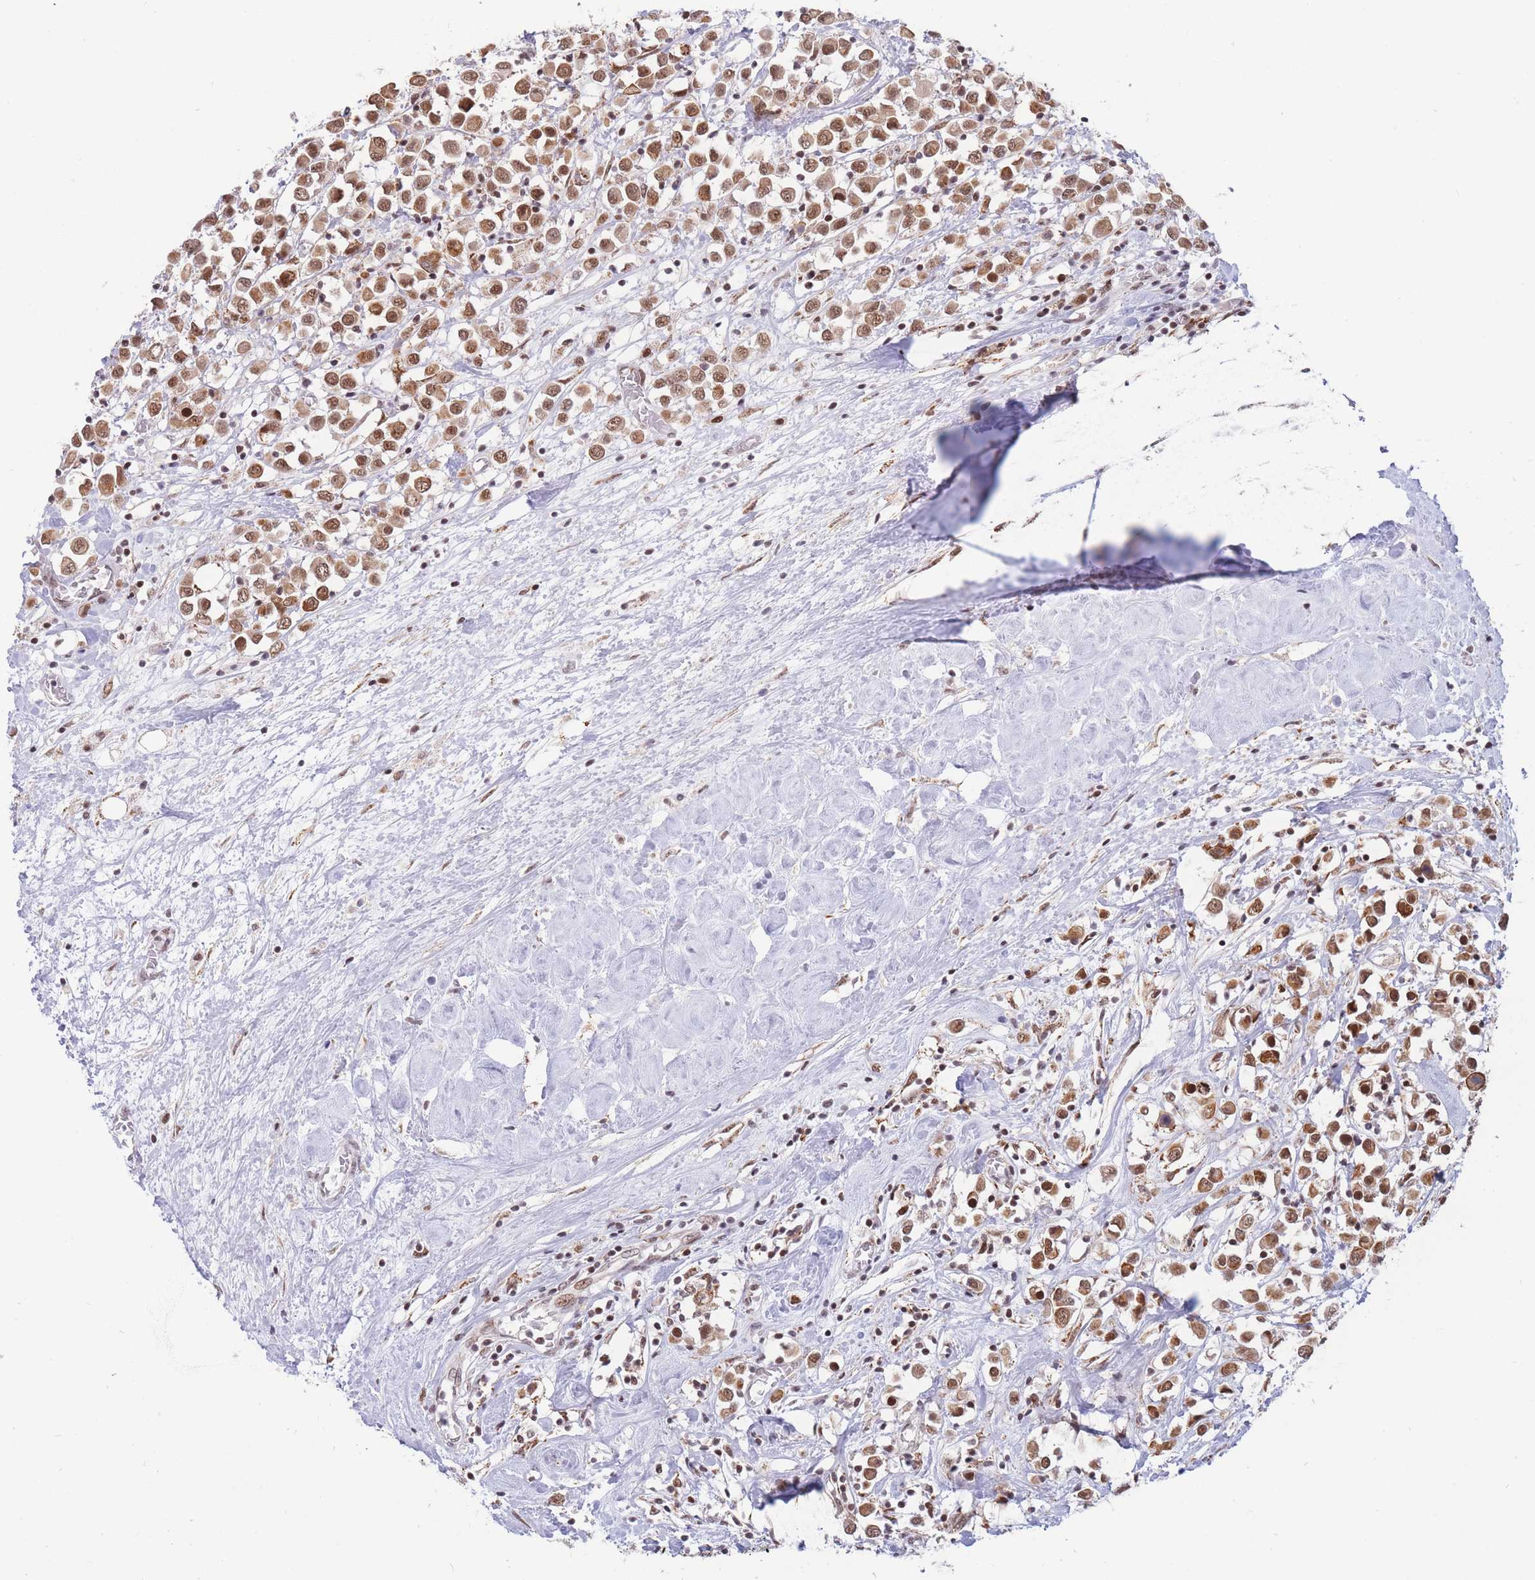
{"staining": {"intensity": "moderate", "quantity": ">75%", "location": "nuclear"}, "tissue": "breast cancer", "cell_type": "Tumor cells", "image_type": "cancer", "snomed": [{"axis": "morphology", "description": "Duct carcinoma"}, {"axis": "topography", "description": "Breast"}], "caption": "IHC image of human intraductal carcinoma (breast) stained for a protein (brown), which exhibits medium levels of moderate nuclear positivity in approximately >75% of tumor cells.", "gene": "TARBP2", "patient": {"sex": "female", "age": 61}}